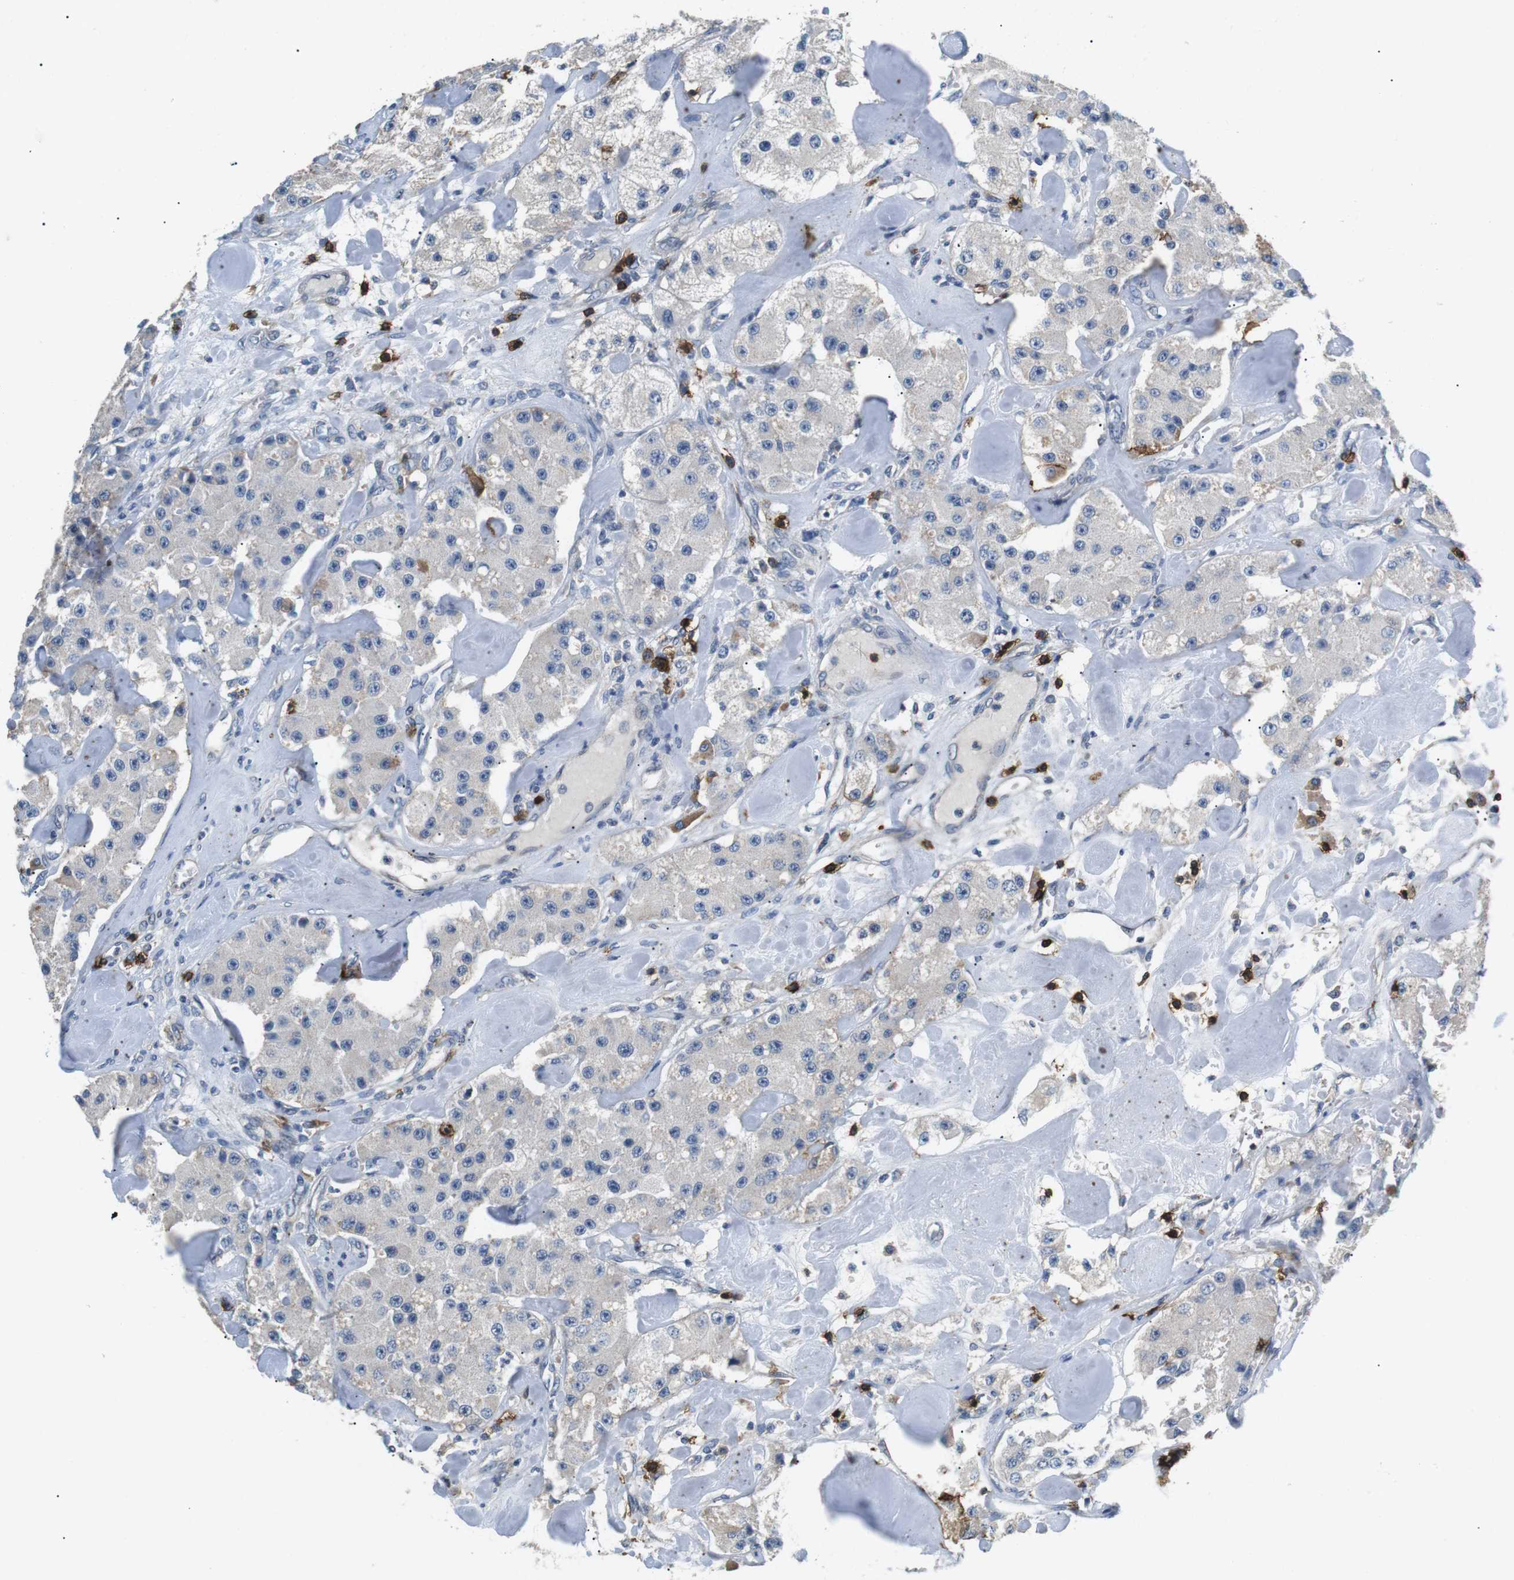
{"staining": {"intensity": "negative", "quantity": "none", "location": "none"}, "tissue": "carcinoid", "cell_type": "Tumor cells", "image_type": "cancer", "snomed": [{"axis": "morphology", "description": "Carcinoid, malignant, NOS"}, {"axis": "topography", "description": "Pancreas"}], "caption": "This is a photomicrograph of immunohistochemistry (IHC) staining of carcinoid, which shows no expression in tumor cells.", "gene": "CD6", "patient": {"sex": "male", "age": 41}}